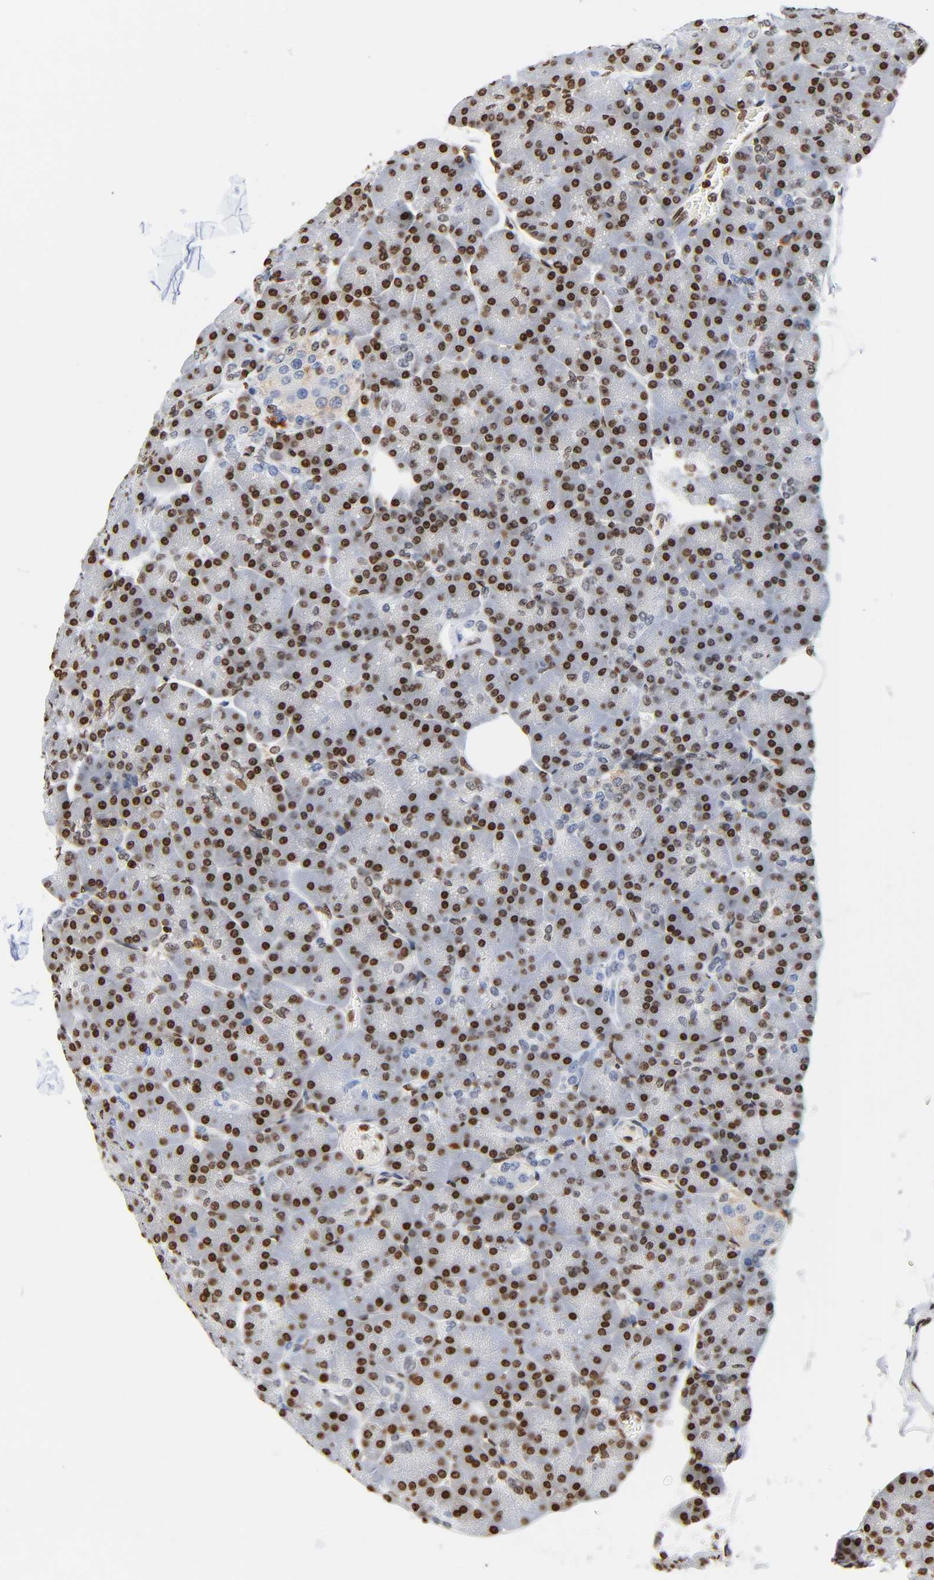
{"staining": {"intensity": "strong", "quantity": ">75%", "location": "nuclear"}, "tissue": "pancreas", "cell_type": "Exocrine glandular cells", "image_type": "normal", "snomed": [{"axis": "morphology", "description": "Normal tissue, NOS"}, {"axis": "topography", "description": "Pancreas"}], "caption": "DAB (3,3'-diaminobenzidine) immunohistochemical staining of normal pancreas shows strong nuclear protein positivity in approximately >75% of exocrine glandular cells.", "gene": "HOXA6", "patient": {"sex": "female", "age": 43}}